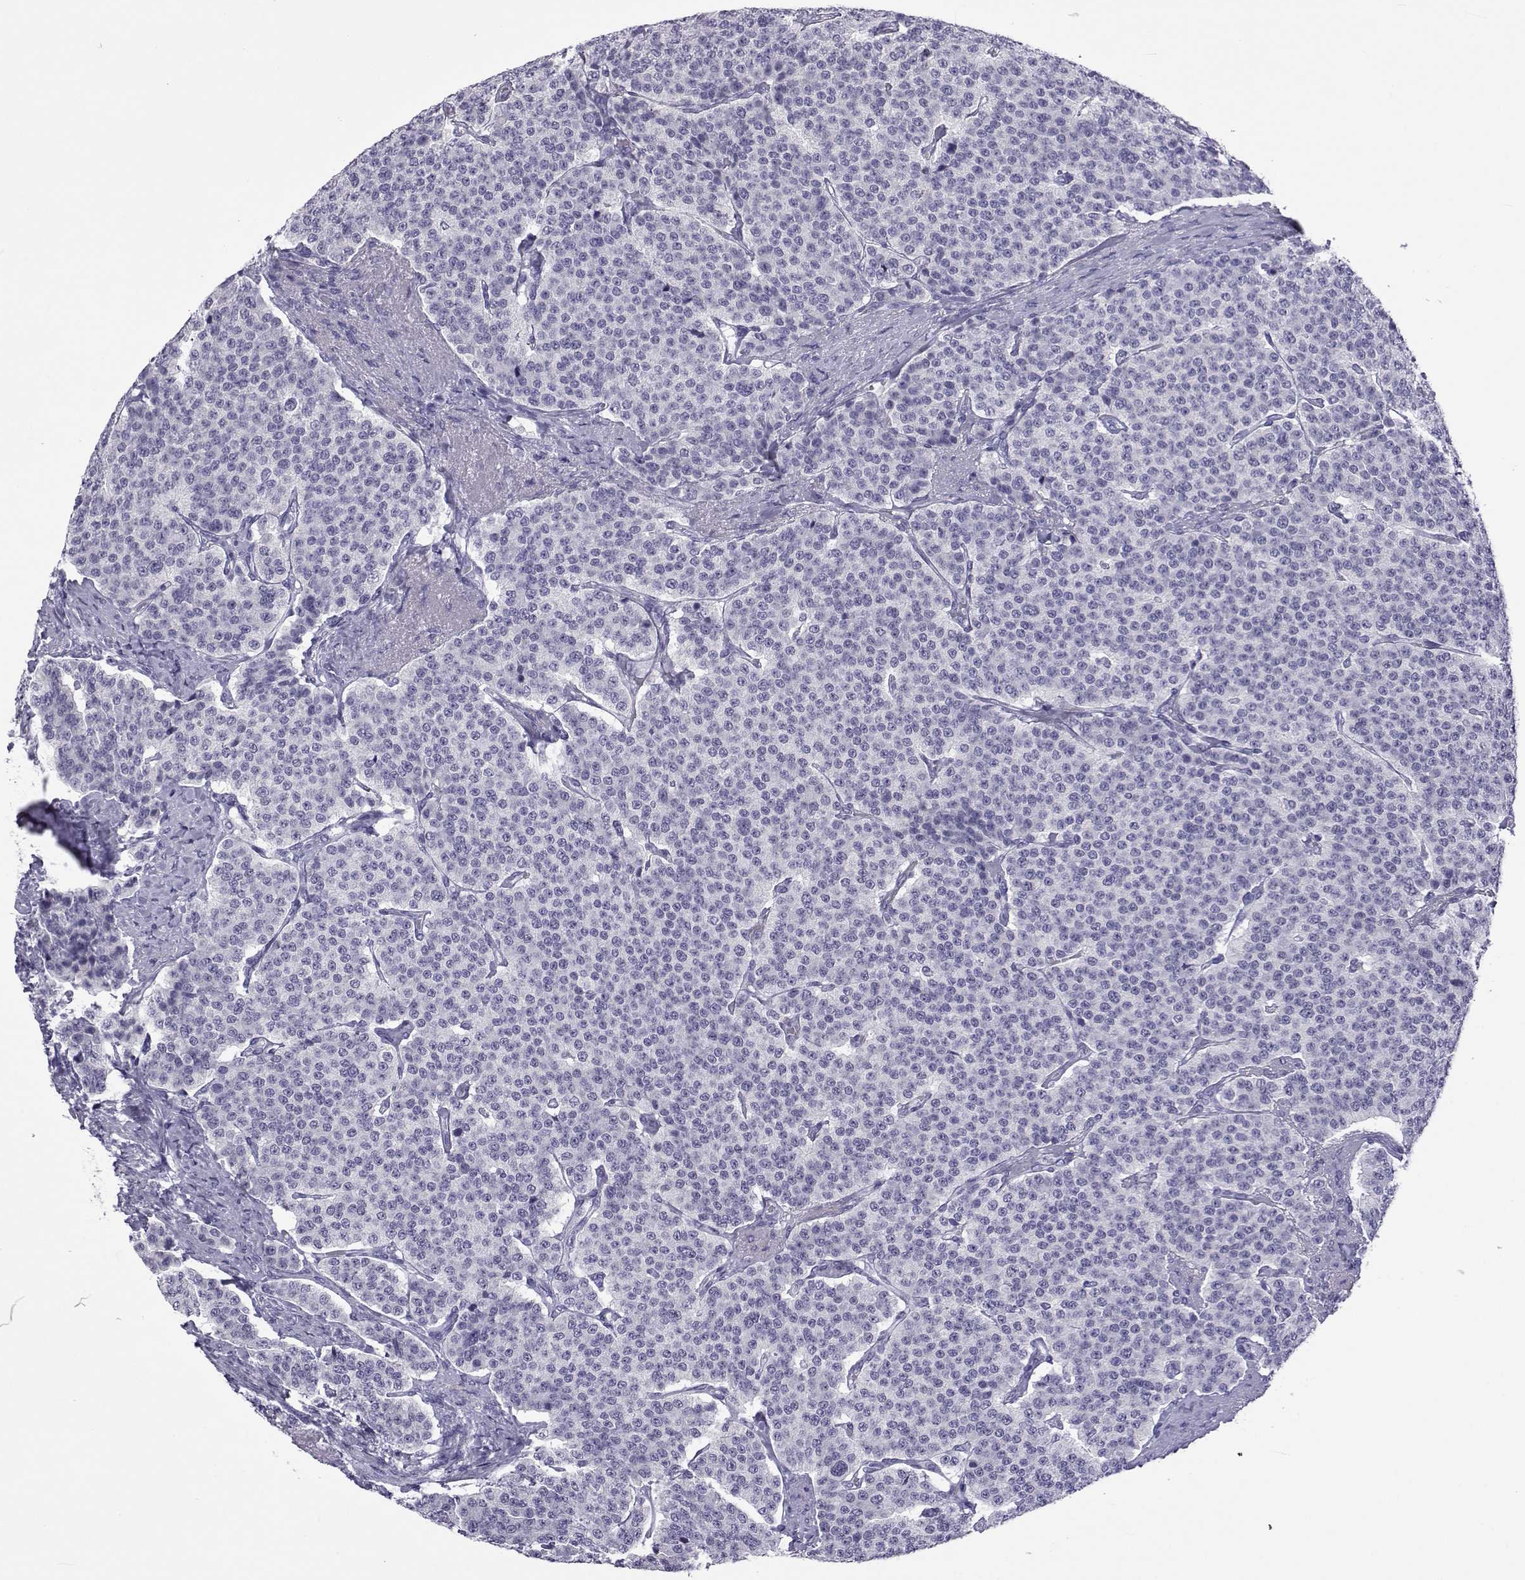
{"staining": {"intensity": "negative", "quantity": "none", "location": "none"}, "tissue": "carcinoid", "cell_type": "Tumor cells", "image_type": "cancer", "snomed": [{"axis": "morphology", "description": "Carcinoid, malignant, NOS"}, {"axis": "topography", "description": "Small intestine"}], "caption": "Immunohistochemical staining of malignant carcinoid displays no significant expression in tumor cells. Brightfield microscopy of immunohistochemistry (IHC) stained with DAB (3,3'-diaminobenzidine) (brown) and hematoxylin (blue), captured at high magnification.", "gene": "ACTL7A", "patient": {"sex": "female", "age": 58}}